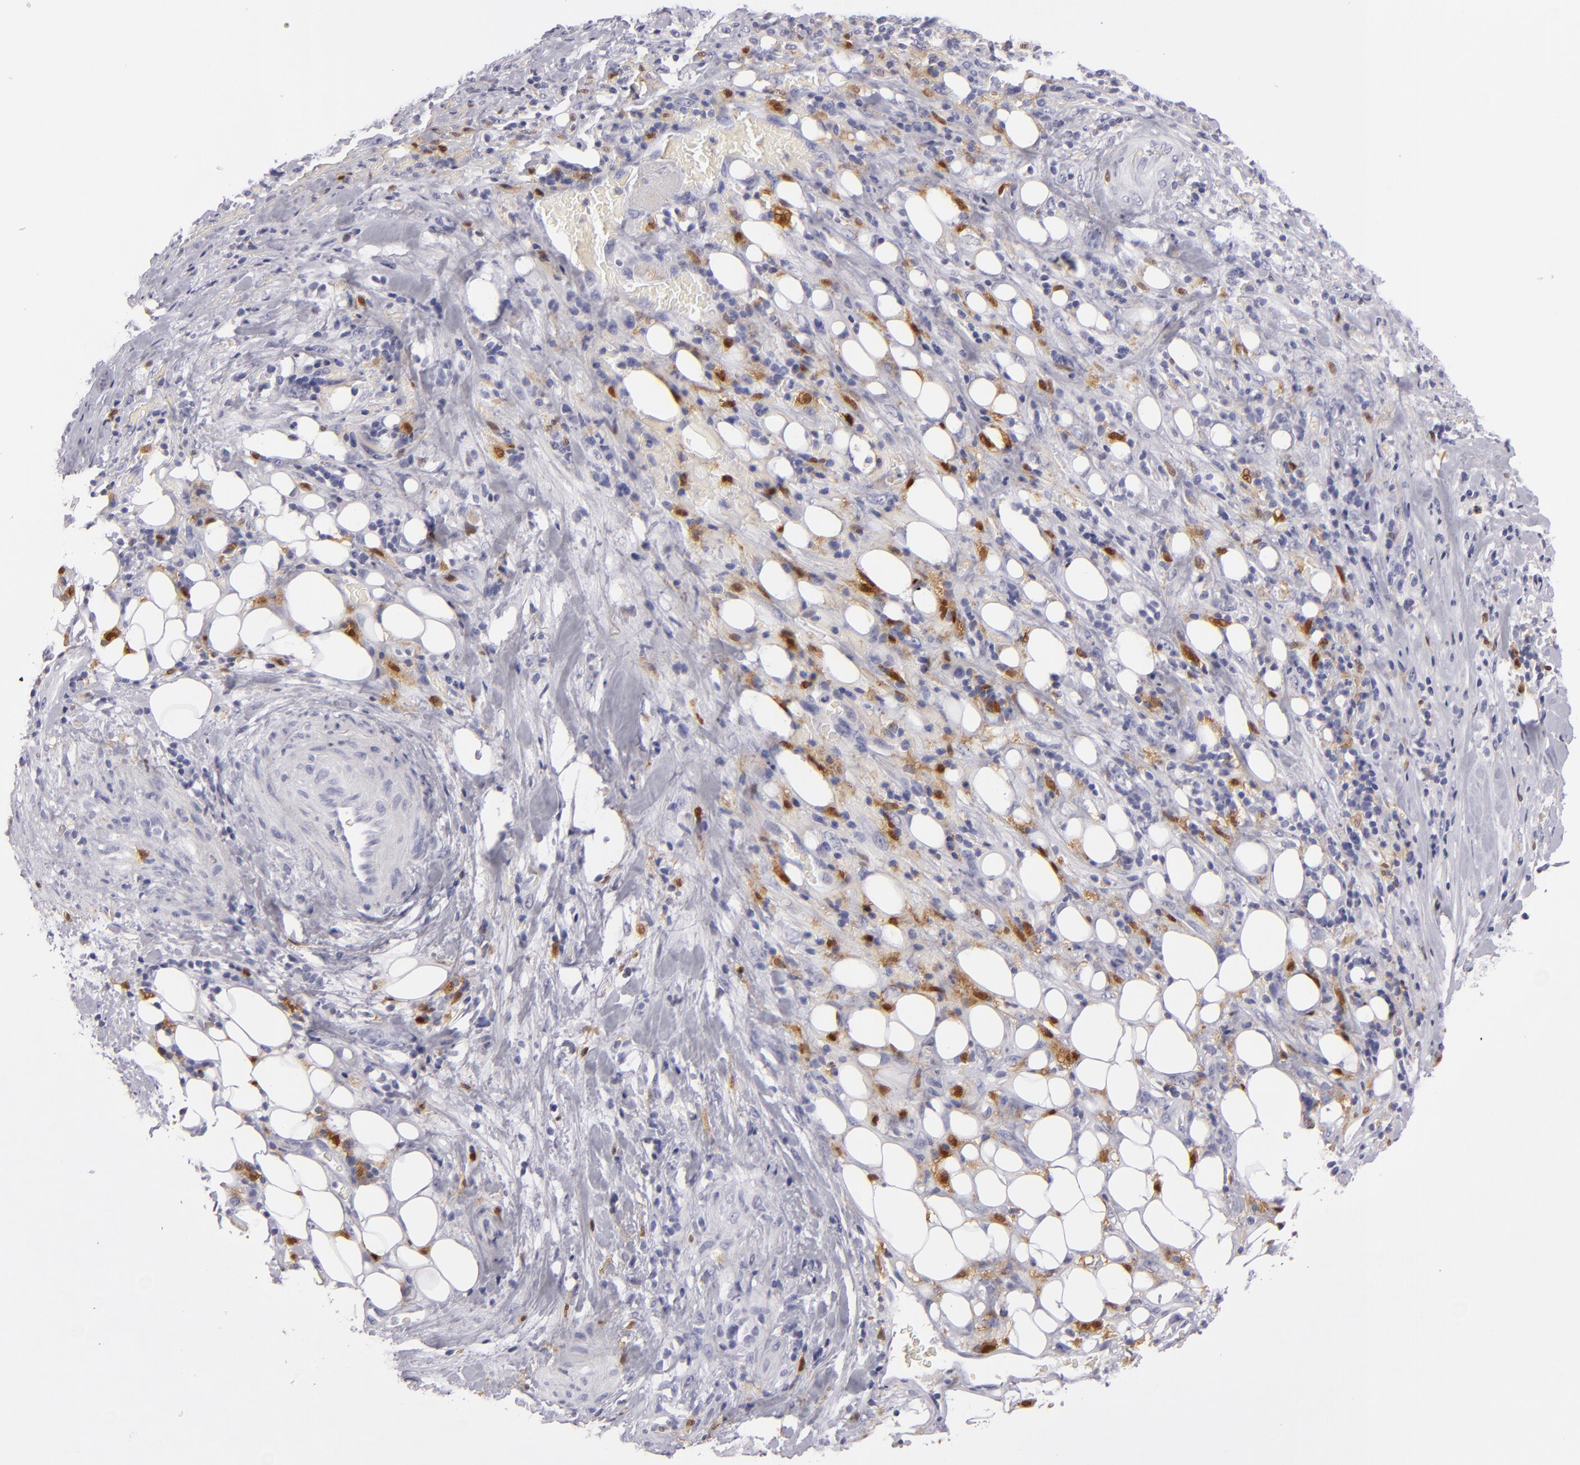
{"staining": {"intensity": "negative", "quantity": "none", "location": "none"}, "tissue": "lung cancer", "cell_type": "Tumor cells", "image_type": "cancer", "snomed": [{"axis": "morphology", "description": "Squamous cell carcinoma, NOS"}, {"axis": "topography", "description": "Lung"}], "caption": "Human lung squamous cell carcinoma stained for a protein using immunohistochemistry (IHC) reveals no staining in tumor cells.", "gene": "F13A1", "patient": {"sex": "male", "age": 64}}